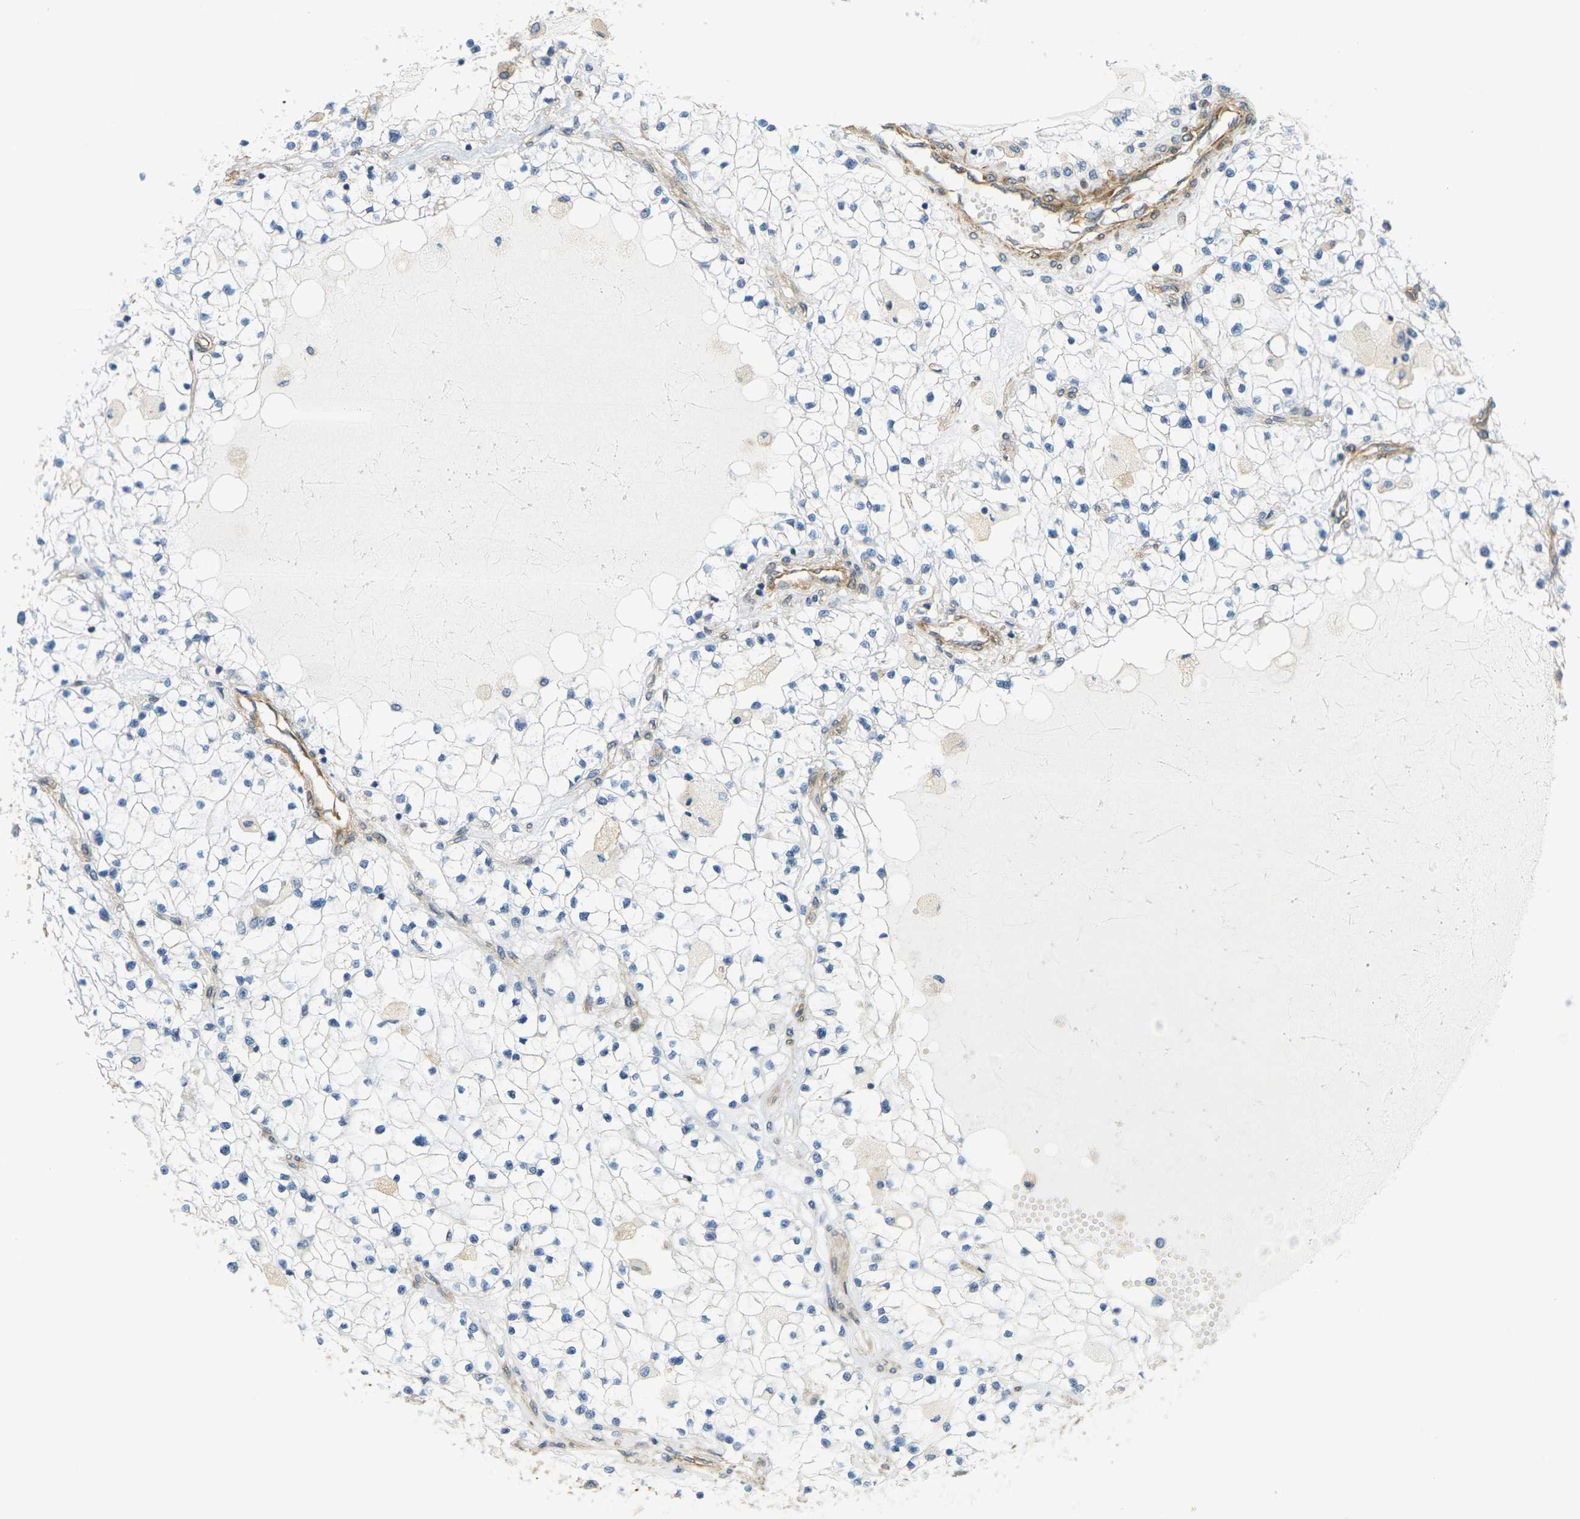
{"staining": {"intensity": "negative", "quantity": "none", "location": "none"}, "tissue": "renal cancer", "cell_type": "Tumor cells", "image_type": "cancer", "snomed": [{"axis": "morphology", "description": "Adenocarcinoma, NOS"}, {"axis": "topography", "description": "Kidney"}], "caption": "Immunohistochemistry image of neoplastic tissue: human renal adenocarcinoma stained with DAB (3,3'-diaminobenzidine) exhibits no significant protein expression in tumor cells.", "gene": "CYTH3", "patient": {"sex": "male", "age": 68}}